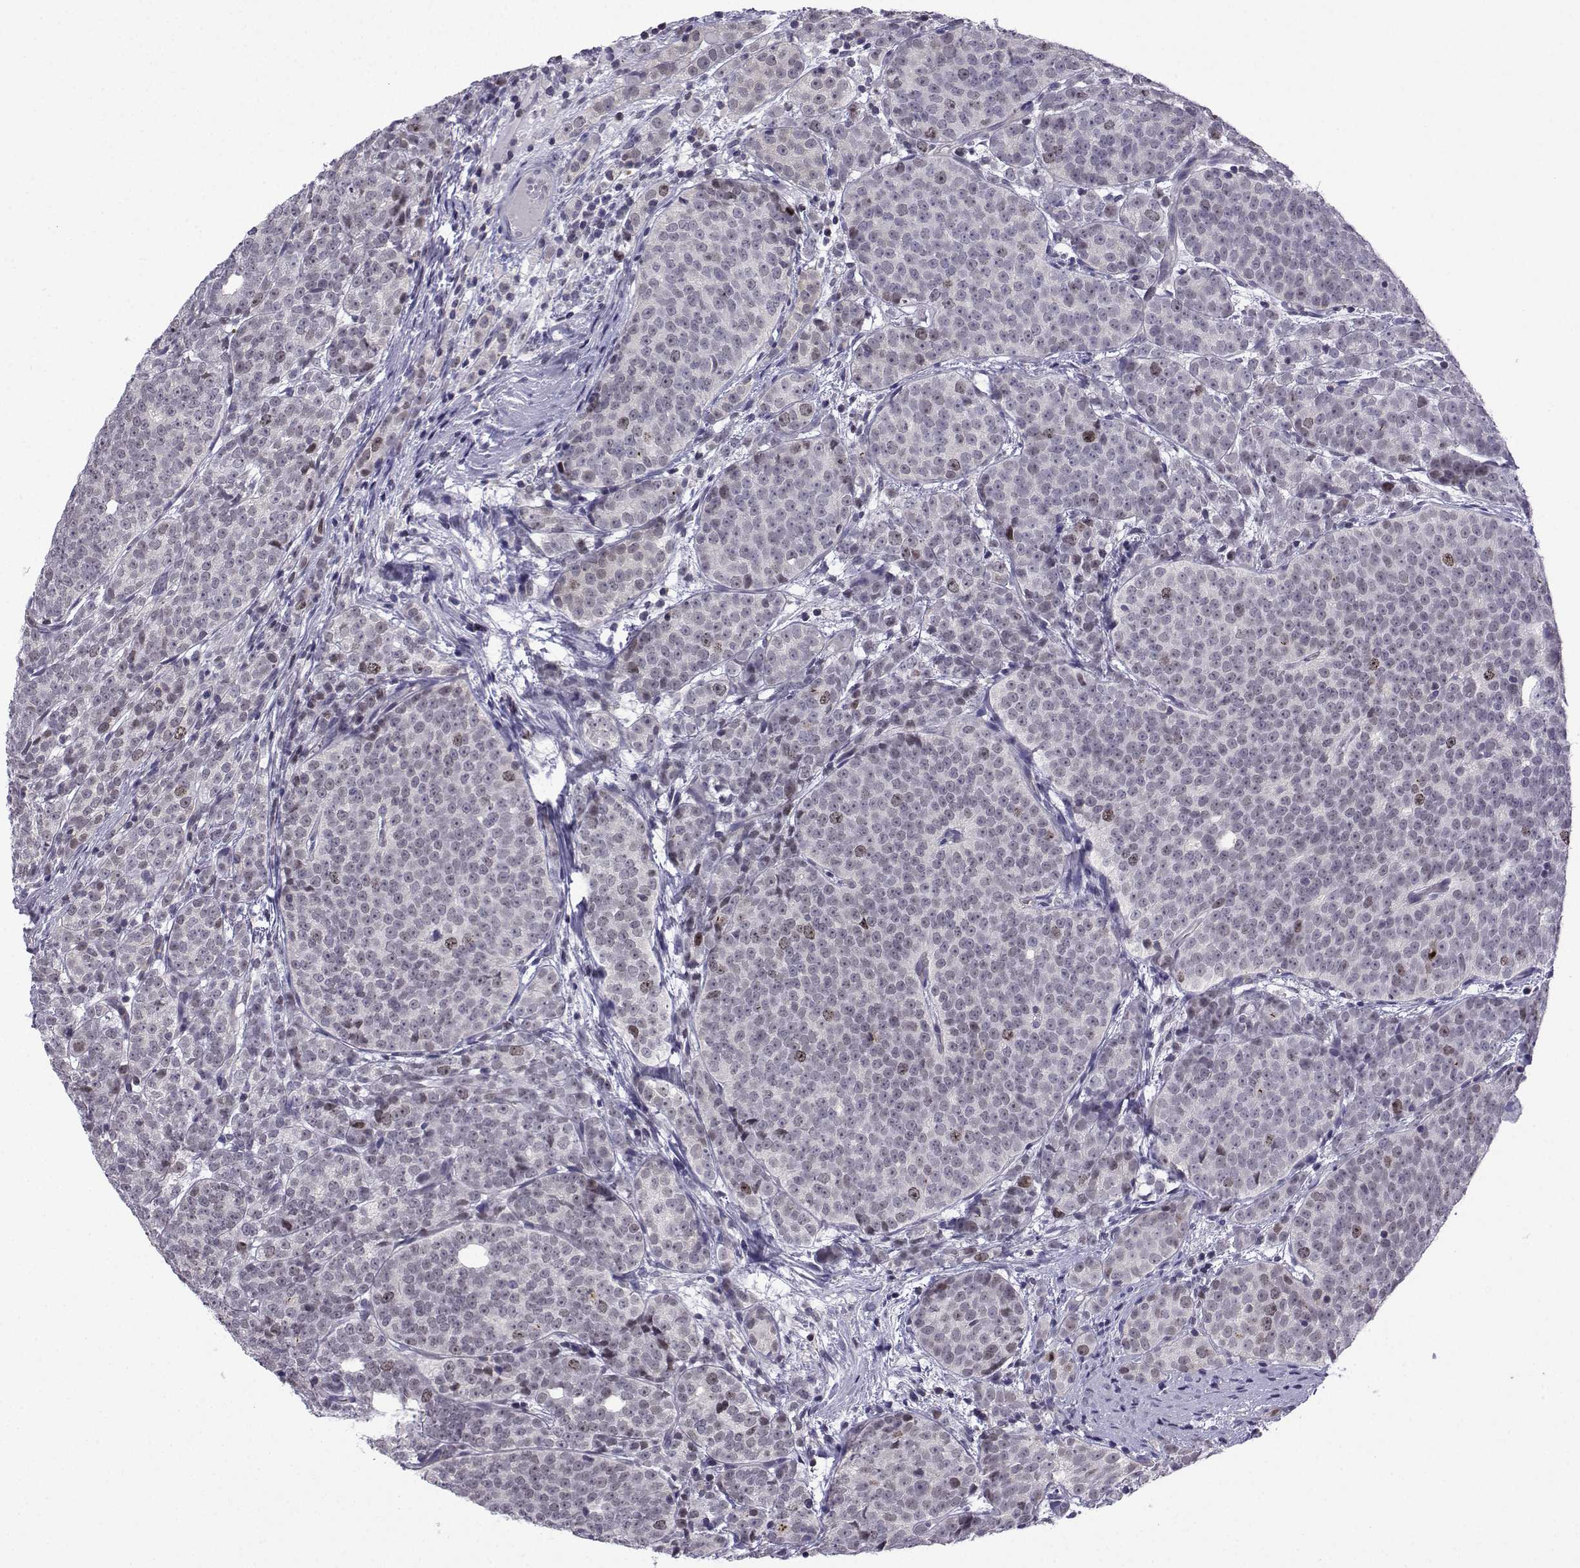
{"staining": {"intensity": "moderate", "quantity": "<25%", "location": "nuclear"}, "tissue": "prostate cancer", "cell_type": "Tumor cells", "image_type": "cancer", "snomed": [{"axis": "morphology", "description": "Adenocarcinoma, High grade"}, {"axis": "topography", "description": "Prostate"}], "caption": "The micrograph demonstrates staining of prostate cancer, revealing moderate nuclear protein staining (brown color) within tumor cells.", "gene": "INCENP", "patient": {"sex": "male", "age": 53}}